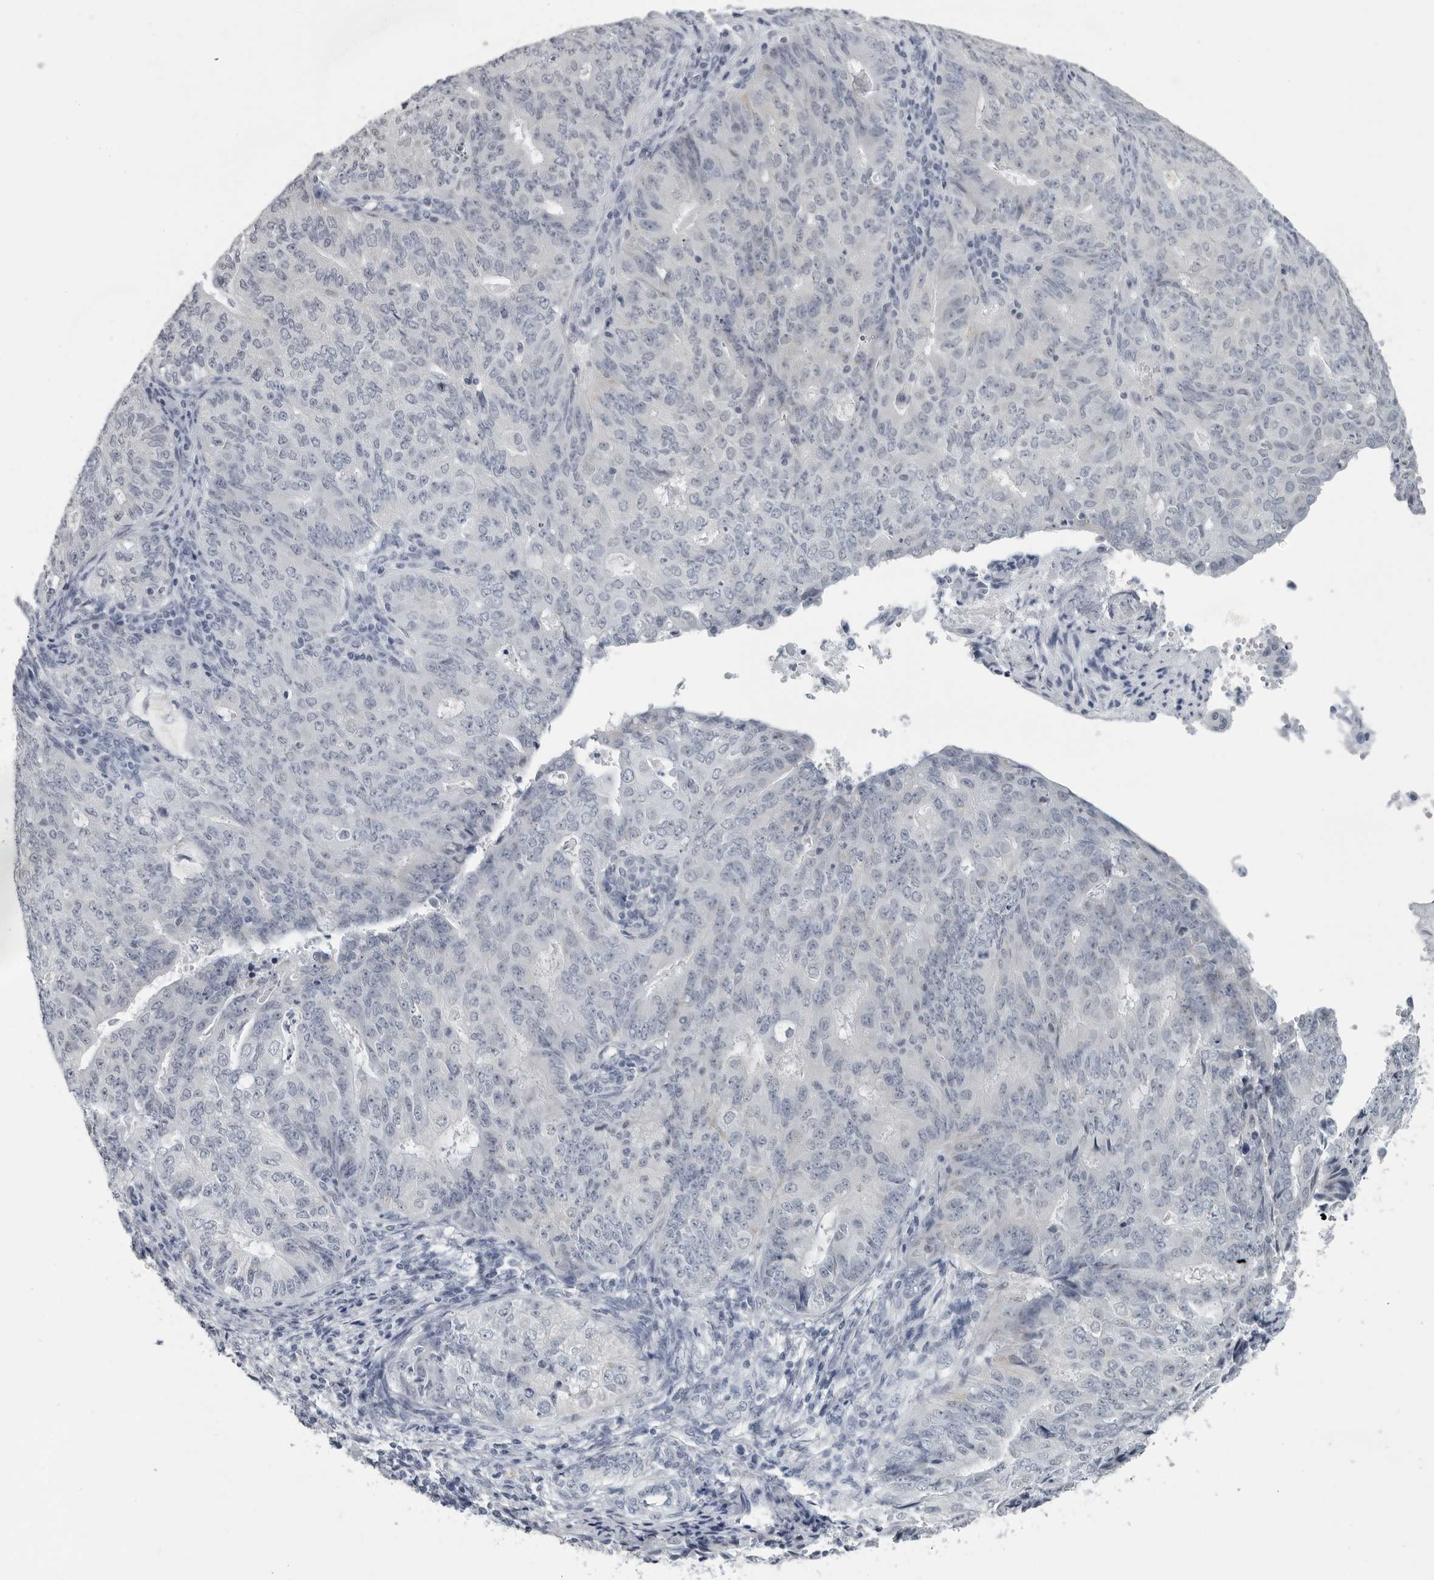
{"staining": {"intensity": "weak", "quantity": "<25%", "location": "cytoplasmic/membranous"}, "tissue": "endometrial cancer", "cell_type": "Tumor cells", "image_type": "cancer", "snomed": [{"axis": "morphology", "description": "Adenocarcinoma, NOS"}, {"axis": "topography", "description": "Endometrium"}], "caption": "A photomicrograph of endometrial cancer stained for a protein shows no brown staining in tumor cells. The staining is performed using DAB brown chromogen with nuclei counter-stained in using hematoxylin.", "gene": "OPLAH", "patient": {"sex": "female", "age": 32}}